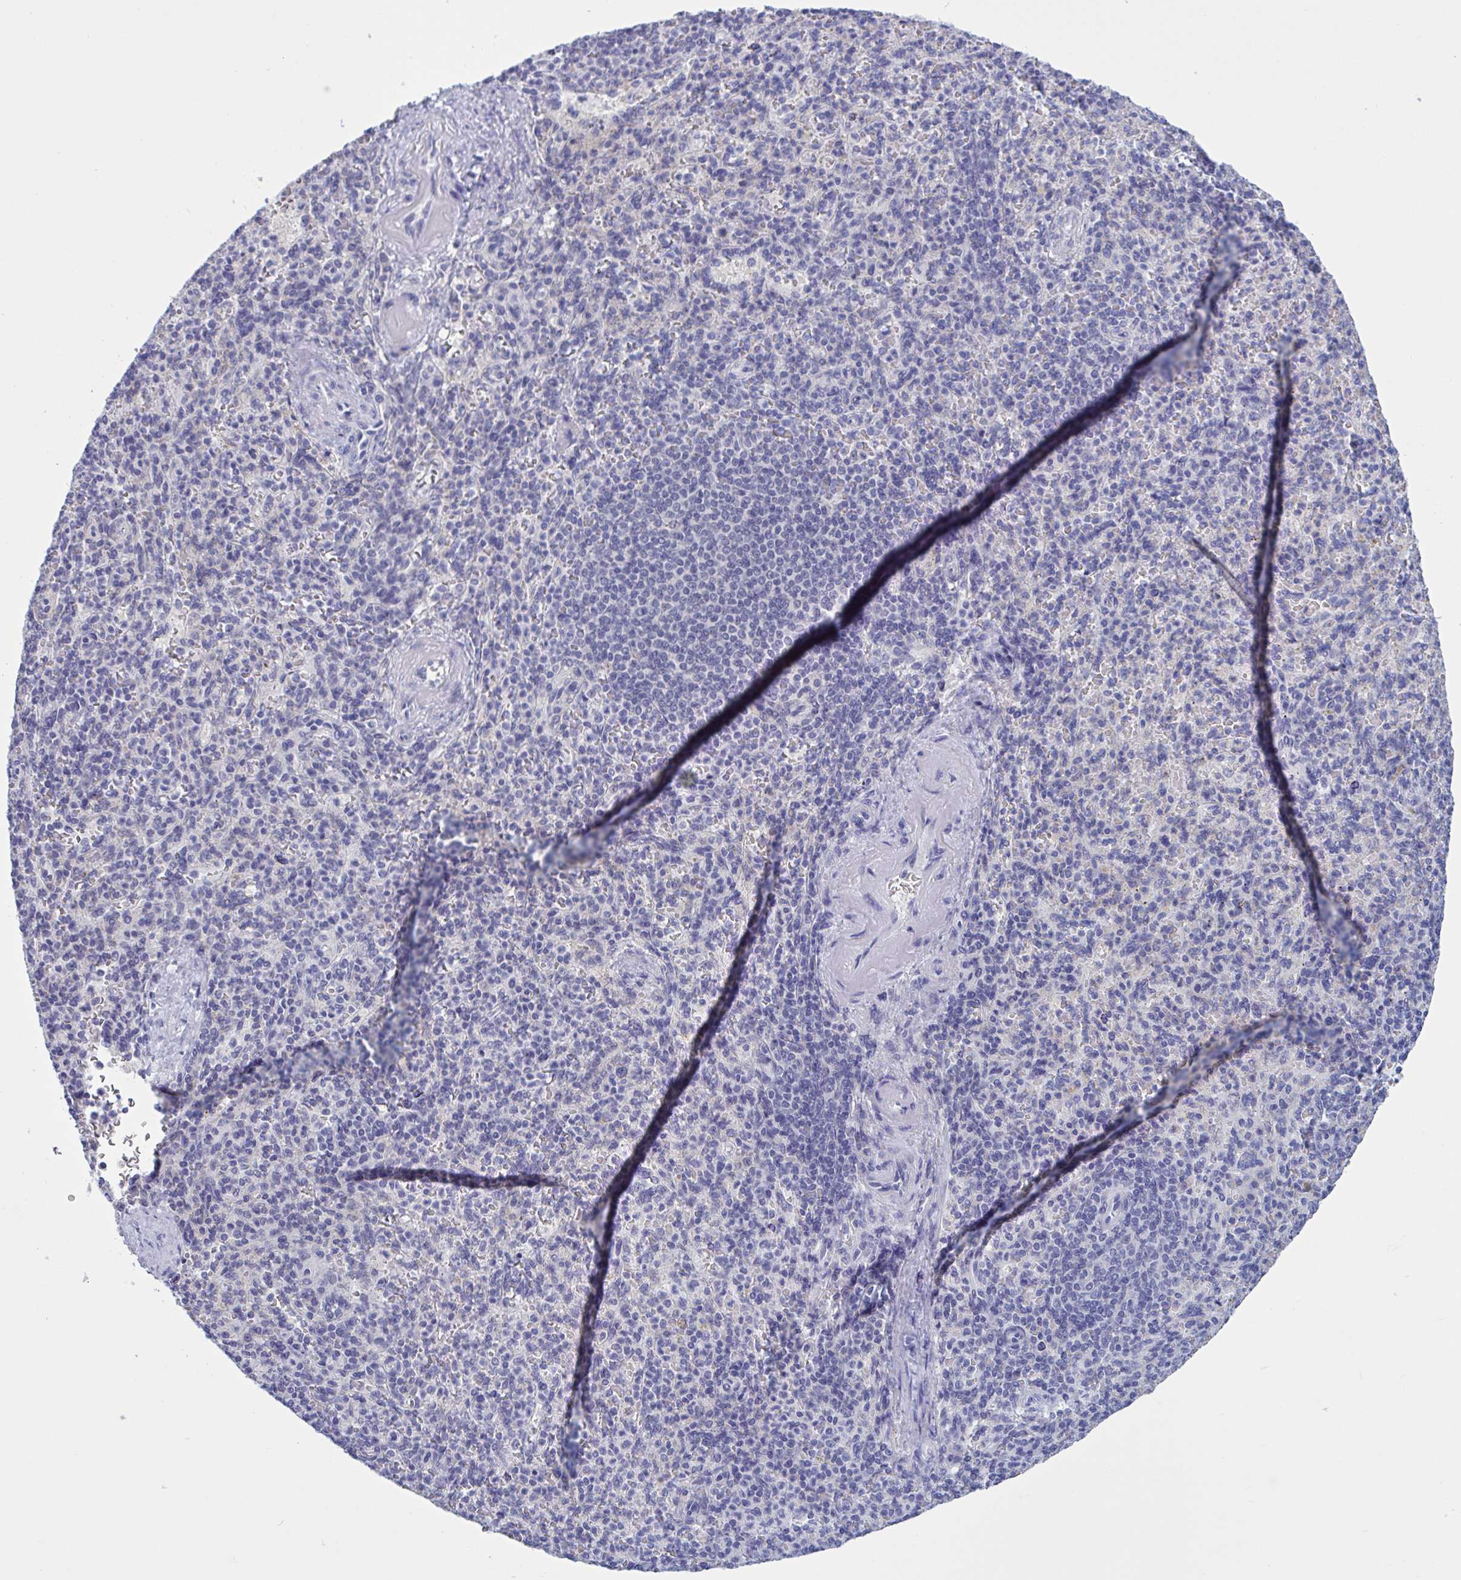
{"staining": {"intensity": "negative", "quantity": "none", "location": "none"}, "tissue": "spleen", "cell_type": "Cells in red pulp", "image_type": "normal", "snomed": [{"axis": "morphology", "description": "Normal tissue, NOS"}, {"axis": "topography", "description": "Spleen"}], "caption": "An IHC histopathology image of normal spleen is shown. There is no staining in cells in red pulp of spleen. (DAB (3,3'-diaminobenzidine) immunohistochemistry, high magnification).", "gene": "SERPINB13", "patient": {"sex": "female", "age": 74}}